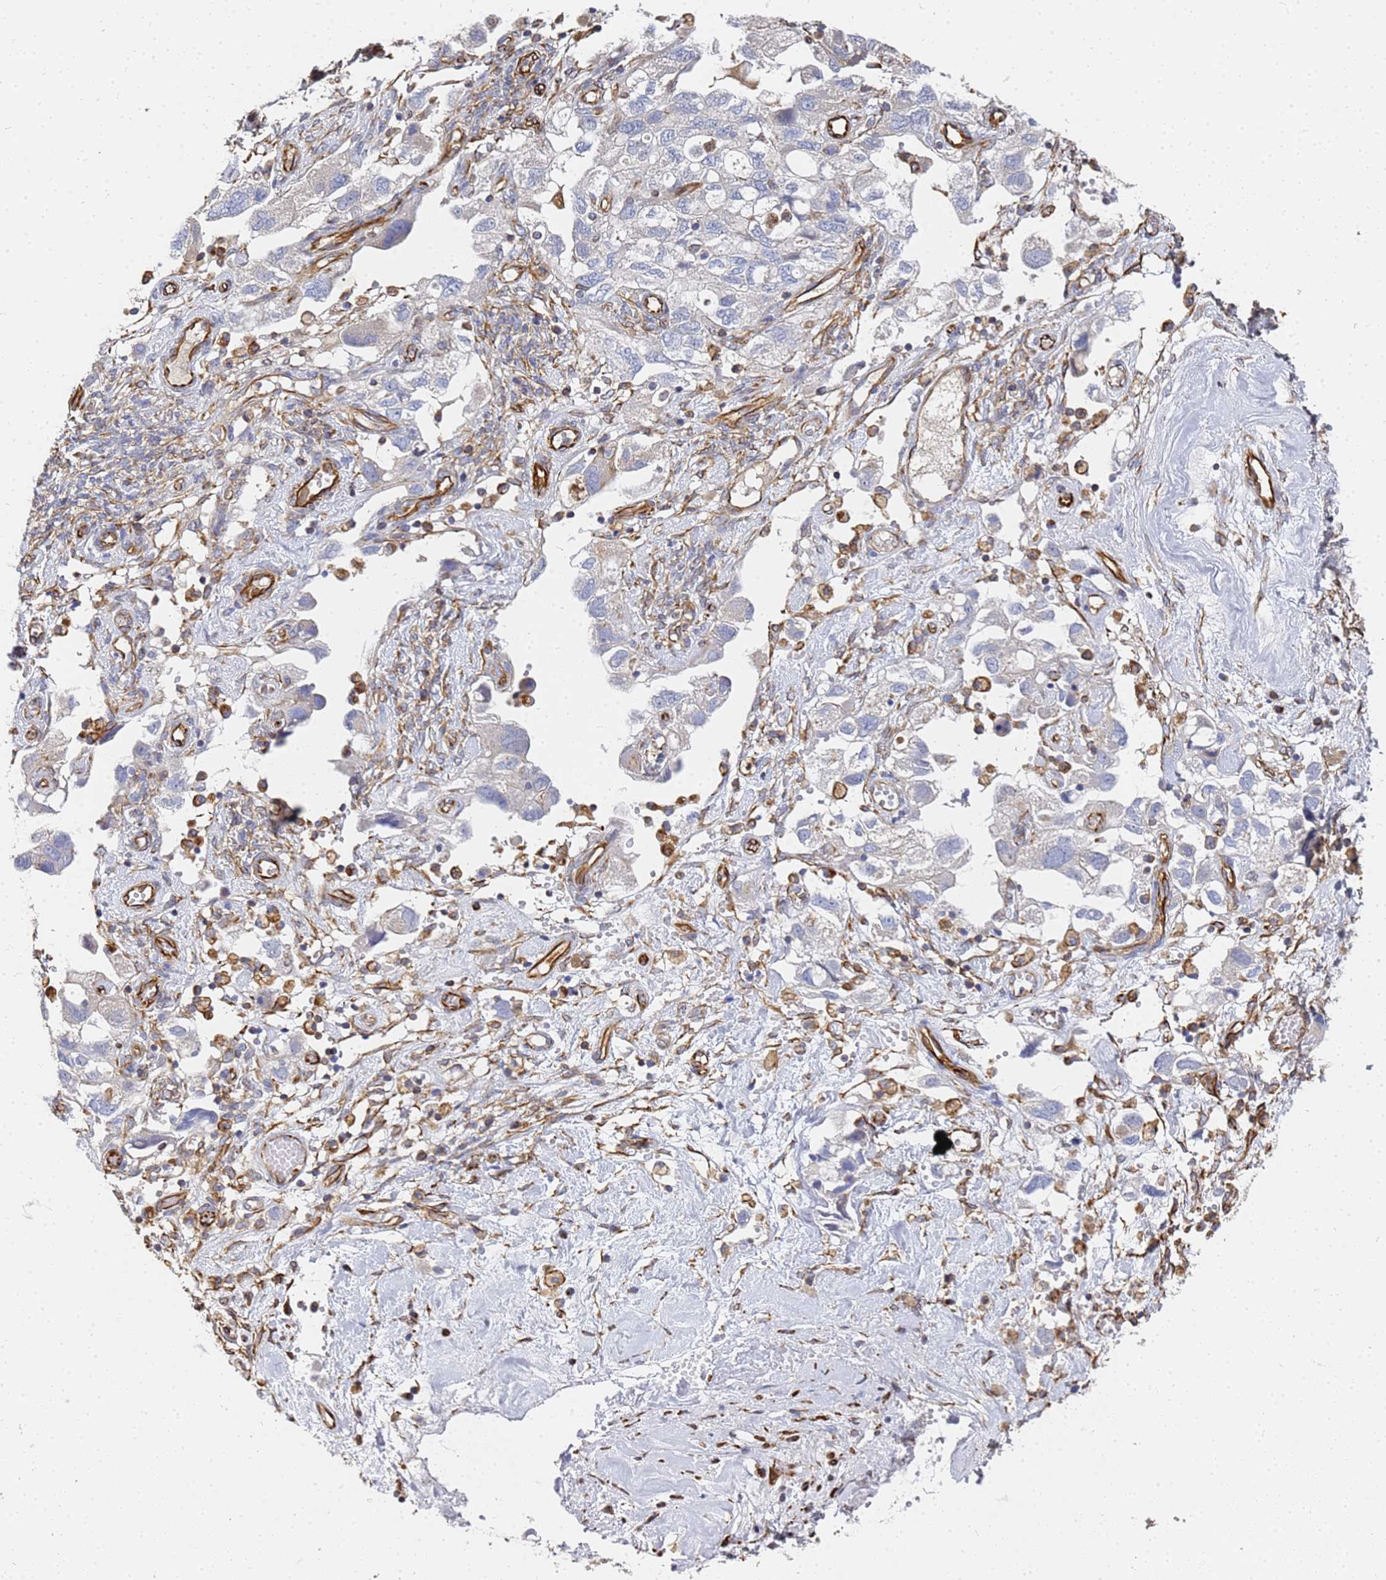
{"staining": {"intensity": "negative", "quantity": "none", "location": "none"}, "tissue": "ovarian cancer", "cell_type": "Tumor cells", "image_type": "cancer", "snomed": [{"axis": "morphology", "description": "Carcinoma, NOS"}, {"axis": "morphology", "description": "Cystadenocarcinoma, serous, NOS"}, {"axis": "topography", "description": "Ovary"}], "caption": "IHC micrograph of neoplastic tissue: human carcinoma (ovarian) stained with DAB (3,3'-diaminobenzidine) demonstrates no significant protein positivity in tumor cells. Nuclei are stained in blue.", "gene": "SYT13", "patient": {"sex": "female", "age": 69}}